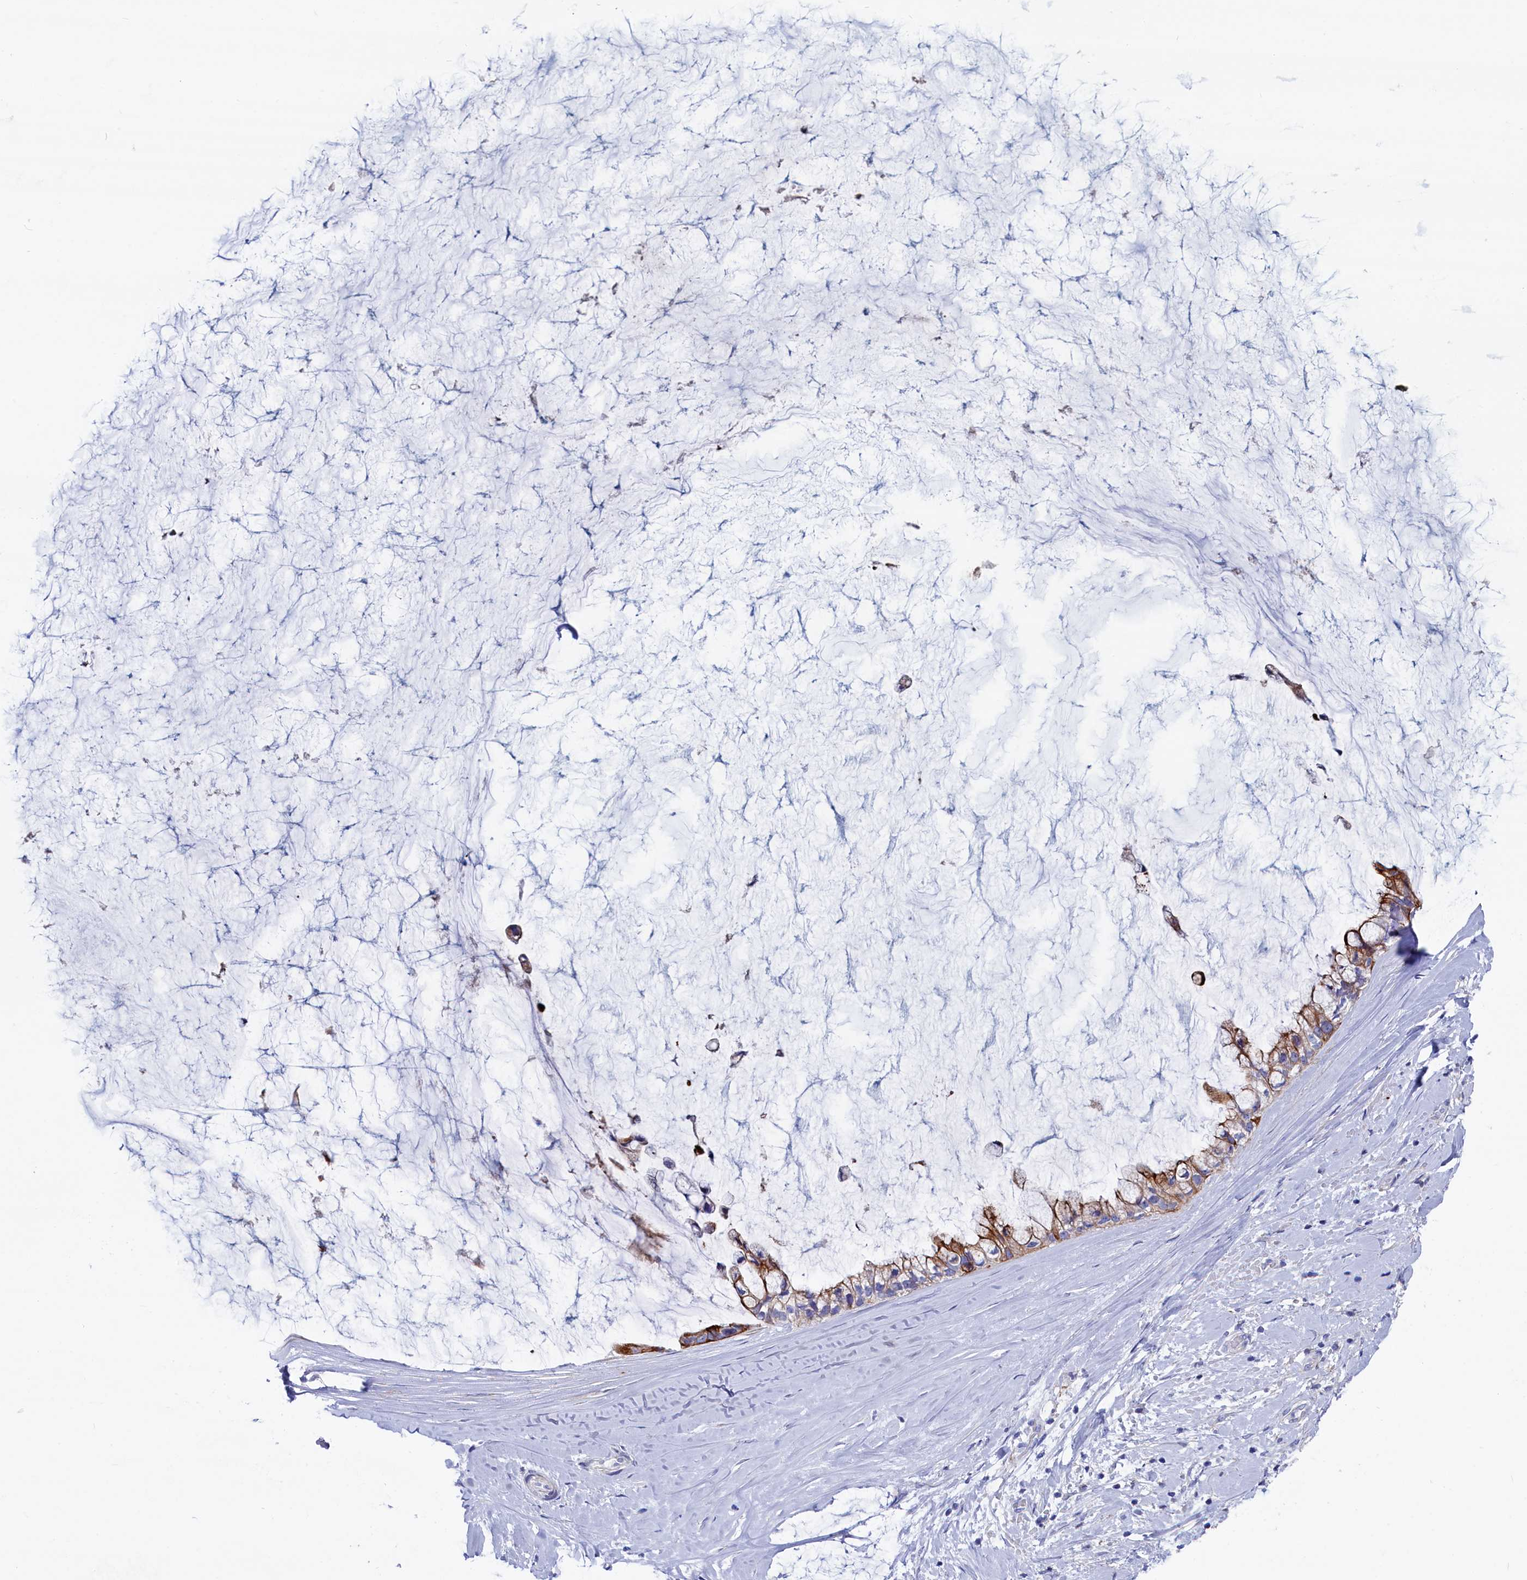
{"staining": {"intensity": "moderate", "quantity": ">75%", "location": "cytoplasmic/membranous"}, "tissue": "ovarian cancer", "cell_type": "Tumor cells", "image_type": "cancer", "snomed": [{"axis": "morphology", "description": "Cystadenocarcinoma, mucinous, NOS"}, {"axis": "topography", "description": "Ovary"}], "caption": "Ovarian mucinous cystadenocarcinoma stained for a protein displays moderate cytoplasmic/membranous positivity in tumor cells.", "gene": "NUDT7", "patient": {"sex": "female", "age": 39}}